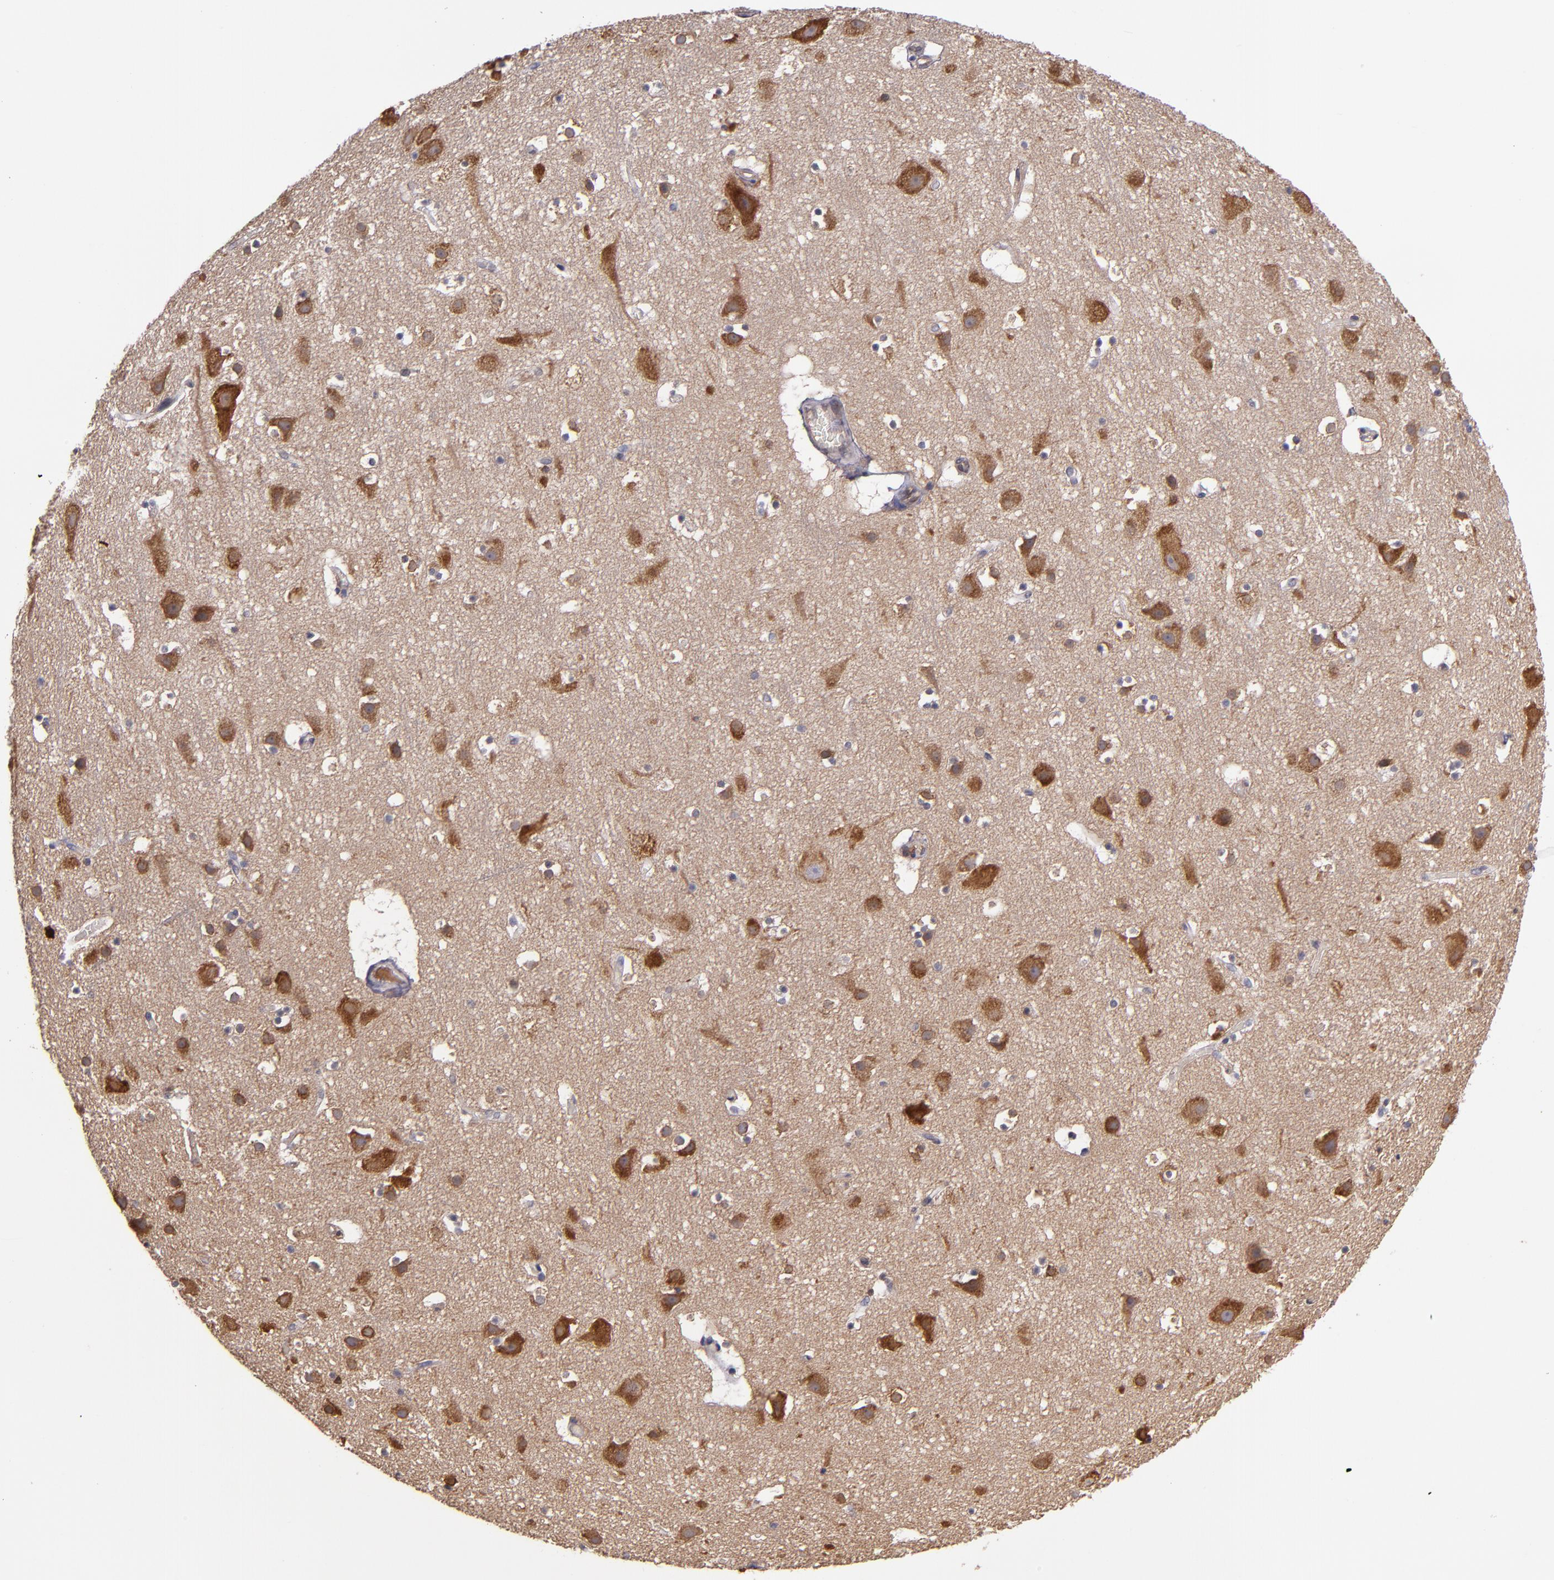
{"staining": {"intensity": "moderate", "quantity": ">75%", "location": "cytoplasmic/membranous"}, "tissue": "cerebral cortex", "cell_type": "Endothelial cells", "image_type": "normal", "snomed": [{"axis": "morphology", "description": "Normal tissue, NOS"}, {"axis": "topography", "description": "Cerebral cortex"}], "caption": "Moderate cytoplasmic/membranous protein positivity is appreciated in approximately >75% of endothelial cells in cerebral cortex. (IHC, brightfield microscopy, high magnification).", "gene": "PRAF2", "patient": {"sex": "male", "age": 45}}